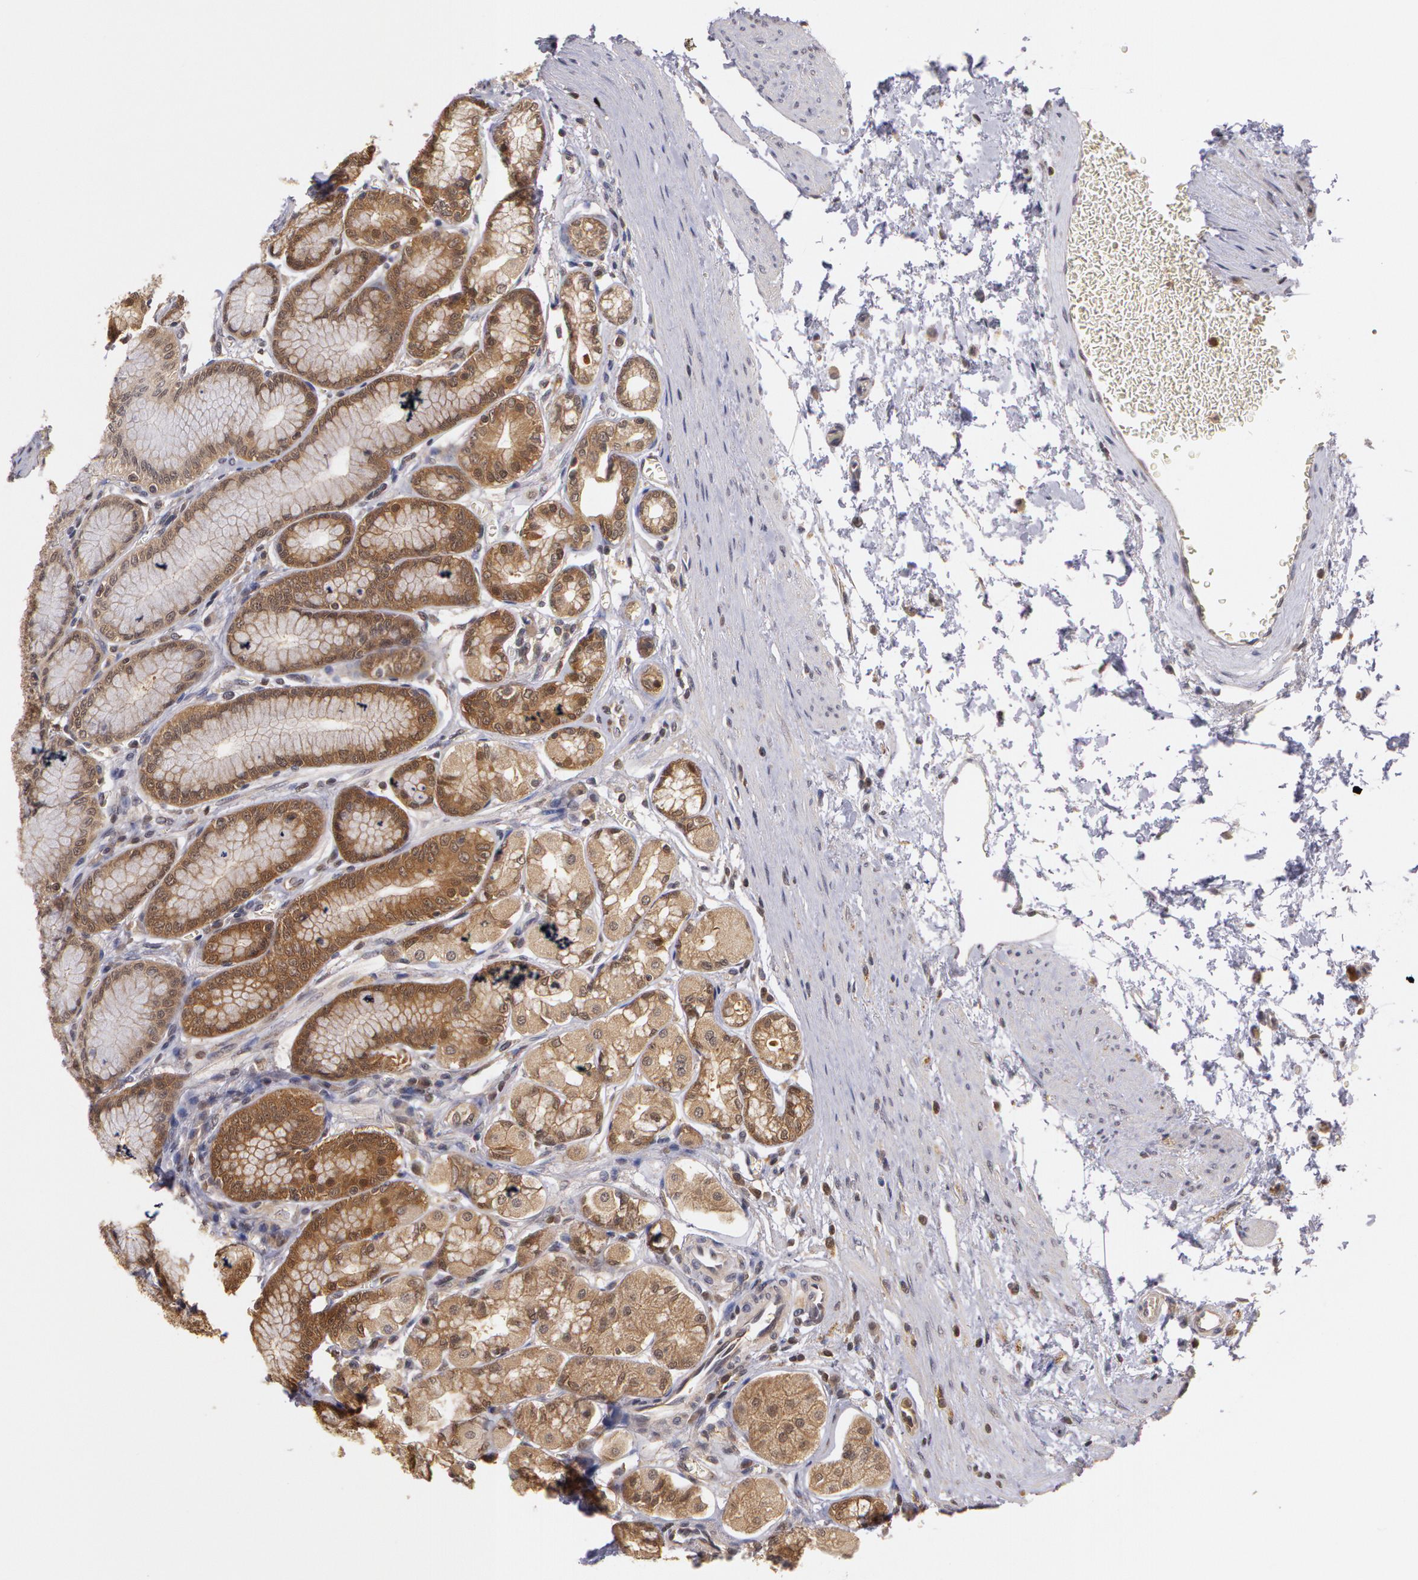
{"staining": {"intensity": "moderate", "quantity": "25%-75%", "location": "cytoplasmic/membranous"}, "tissue": "stomach", "cell_type": "Glandular cells", "image_type": "normal", "snomed": [{"axis": "morphology", "description": "Normal tissue, NOS"}, {"axis": "topography", "description": "Stomach"}, {"axis": "topography", "description": "Stomach, lower"}], "caption": "DAB (3,3'-diaminobenzidine) immunohistochemical staining of unremarkable stomach reveals moderate cytoplasmic/membranous protein positivity in approximately 25%-75% of glandular cells.", "gene": "AHSA1", "patient": {"sex": "male", "age": 76}}